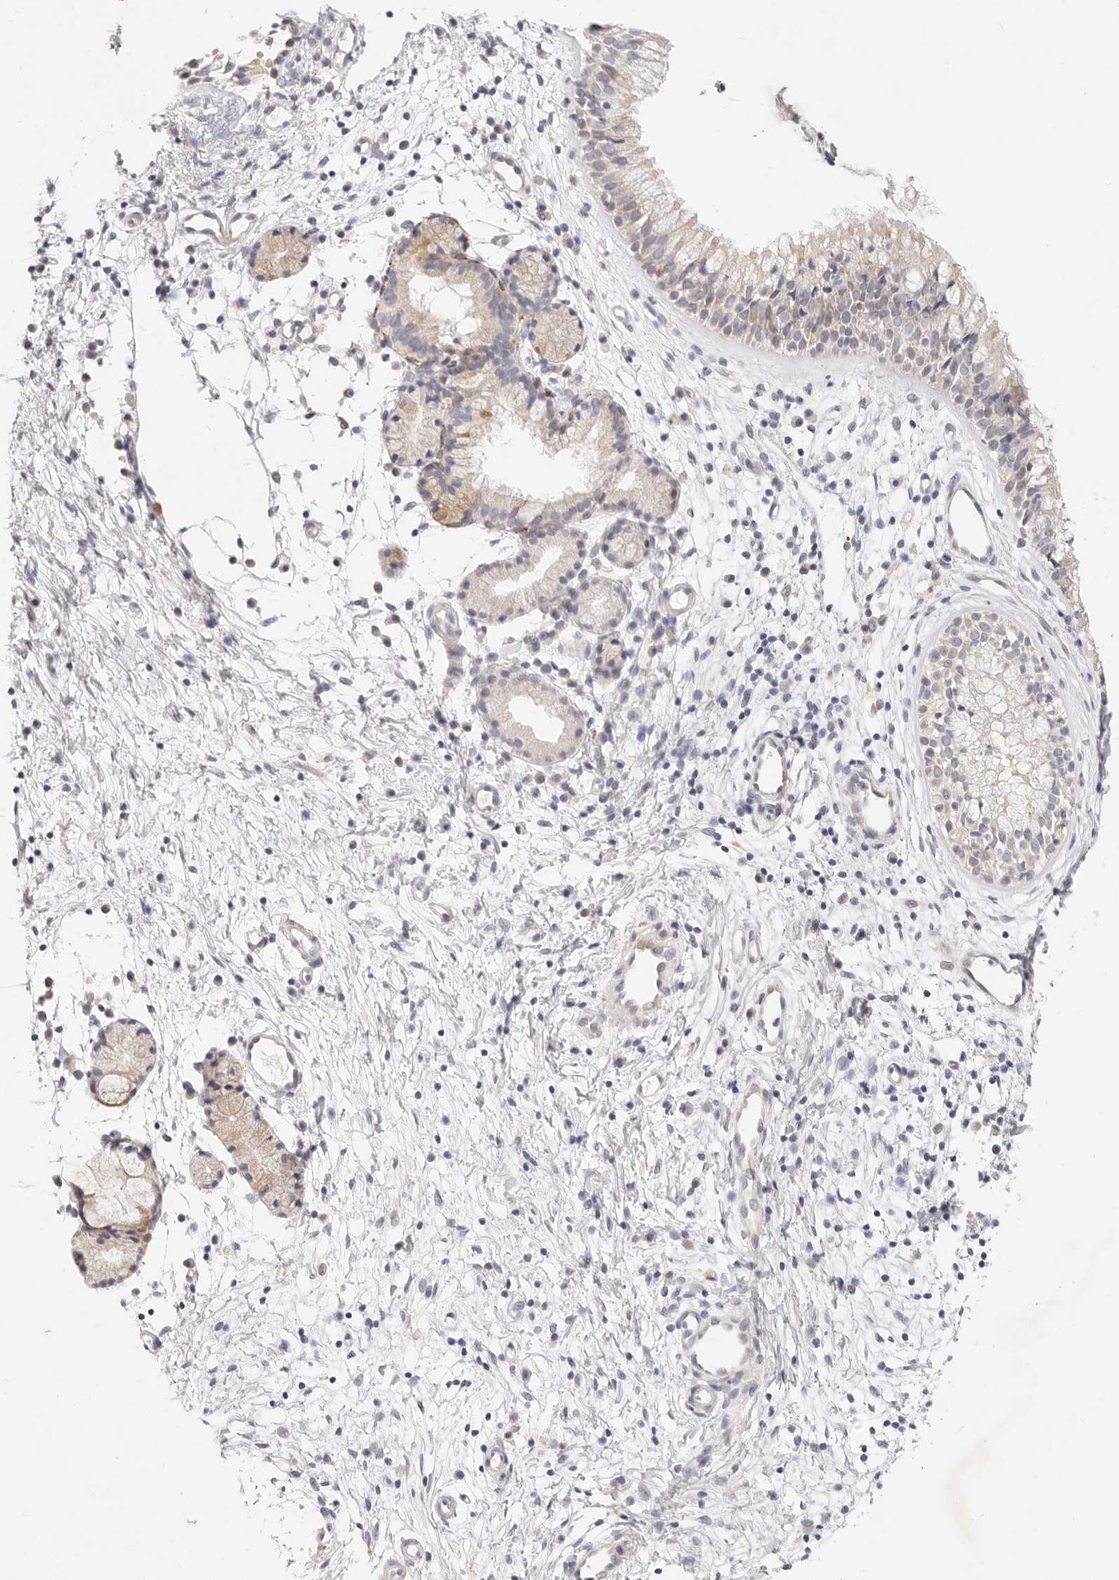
{"staining": {"intensity": "weak", "quantity": "<25%", "location": "cytoplasmic/membranous"}, "tissue": "nasopharynx", "cell_type": "Respiratory epithelial cells", "image_type": "normal", "snomed": [{"axis": "morphology", "description": "Normal tissue, NOS"}, {"axis": "topography", "description": "Nasopharynx"}], "caption": "A high-resolution photomicrograph shows IHC staining of normal nasopharynx, which demonstrates no significant staining in respiratory epithelial cells. (Stains: DAB immunohistochemistry (IHC) with hematoxylin counter stain, Microscopy: brightfield microscopy at high magnification).", "gene": "GPR156", "patient": {"sex": "male", "age": 21}}